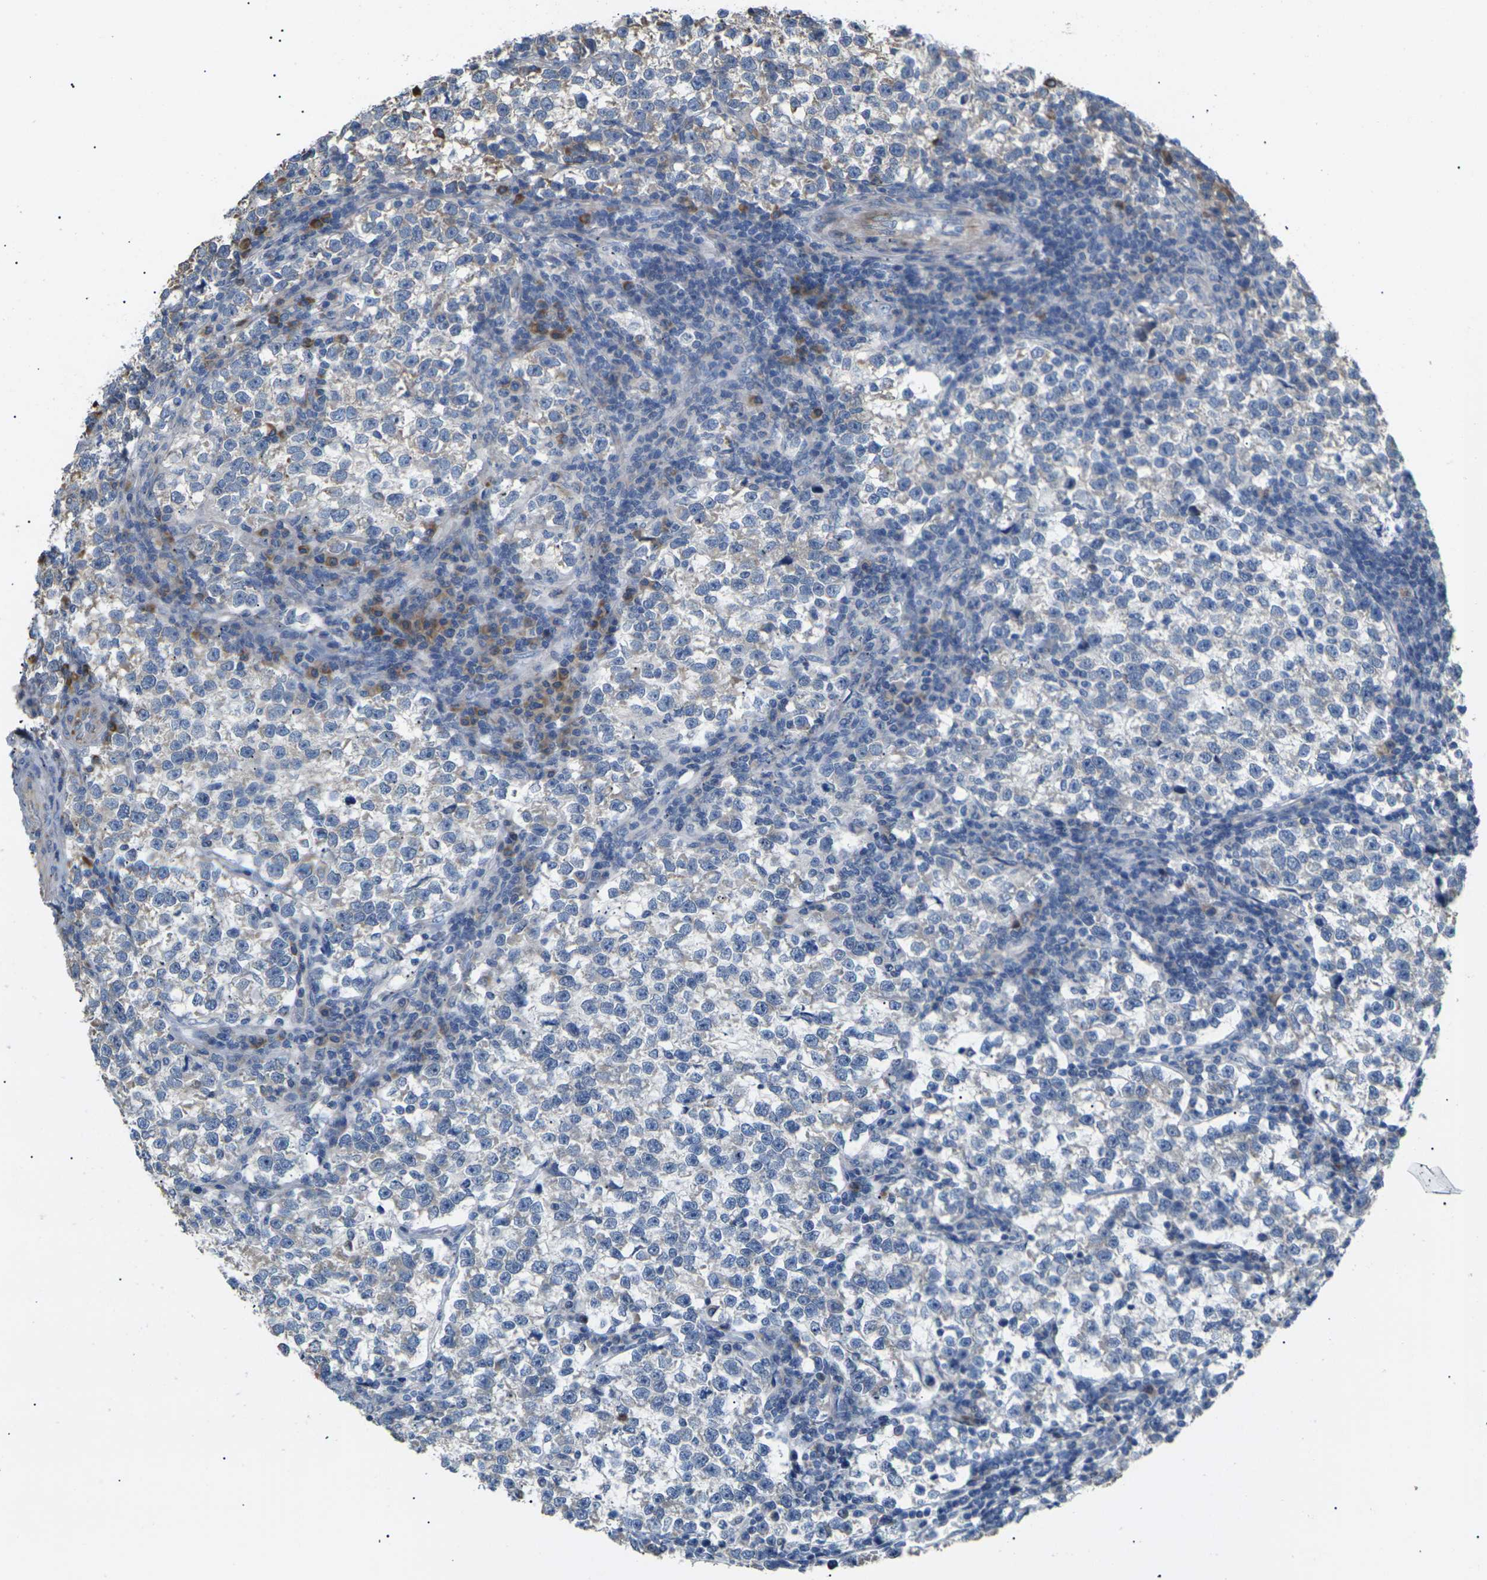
{"staining": {"intensity": "negative", "quantity": "none", "location": "none"}, "tissue": "testis cancer", "cell_type": "Tumor cells", "image_type": "cancer", "snomed": [{"axis": "morphology", "description": "Normal tissue, NOS"}, {"axis": "morphology", "description": "Seminoma, NOS"}, {"axis": "topography", "description": "Testis"}], "caption": "Testis cancer stained for a protein using IHC displays no staining tumor cells.", "gene": "KLHDC8B", "patient": {"sex": "male", "age": 43}}